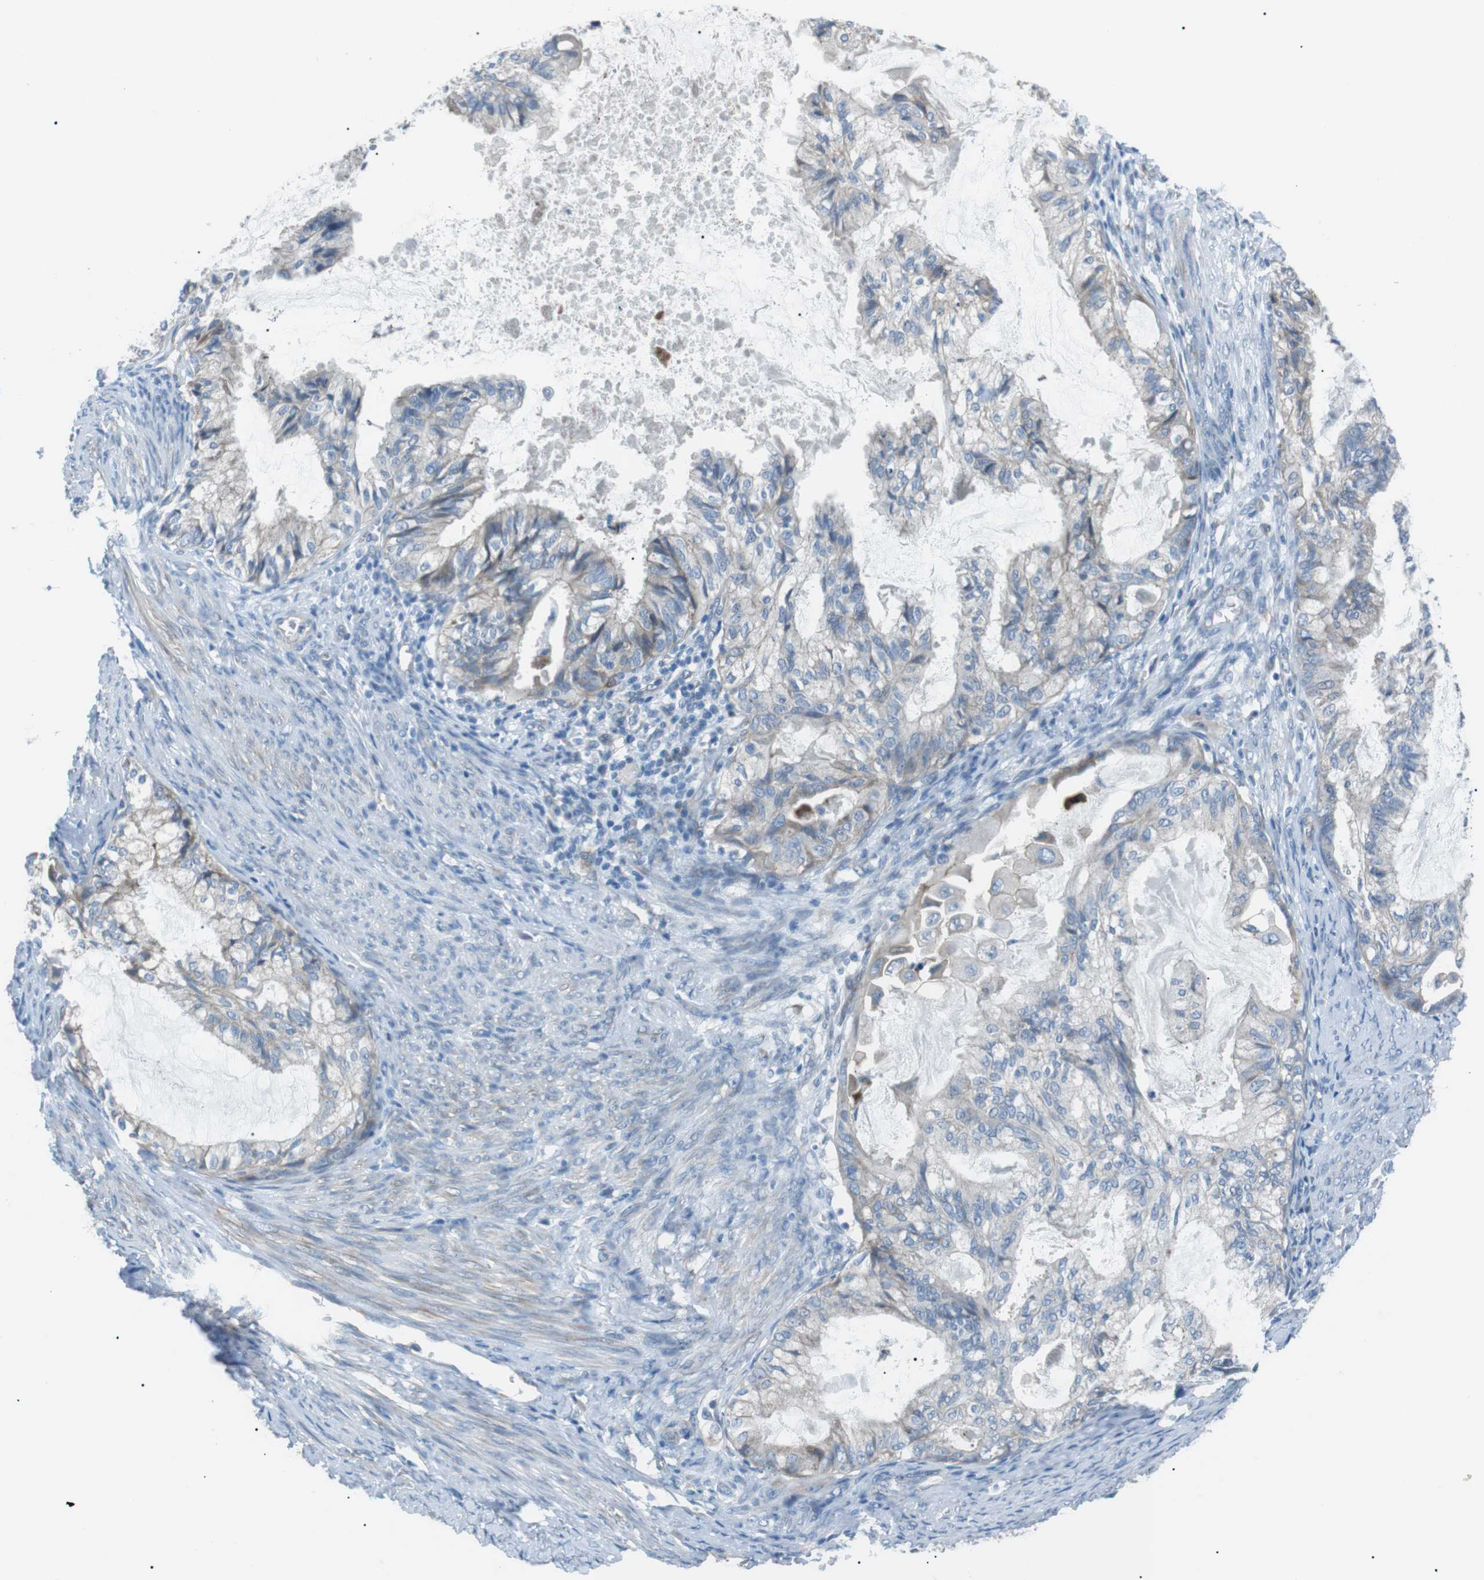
{"staining": {"intensity": "negative", "quantity": "none", "location": "none"}, "tissue": "cervical cancer", "cell_type": "Tumor cells", "image_type": "cancer", "snomed": [{"axis": "morphology", "description": "Normal tissue, NOS"}, {"axis": "morphology", "description": "Adenocarcinoma, NOS"}, {"axis": "topography", "description": "Cervix"}, {"axis": "topography", "description": "Endometrium"}], "caption": "Cervical adenocarcinoma was stained to show a protein in brown. There is no significant positivity in tumor cells. (DAB immunohistochemistry (IHC) visualized using brightfield microscopy, high magnification).", "gene": "MTARC2", "patient": {"sex": "female", "age": 86}}